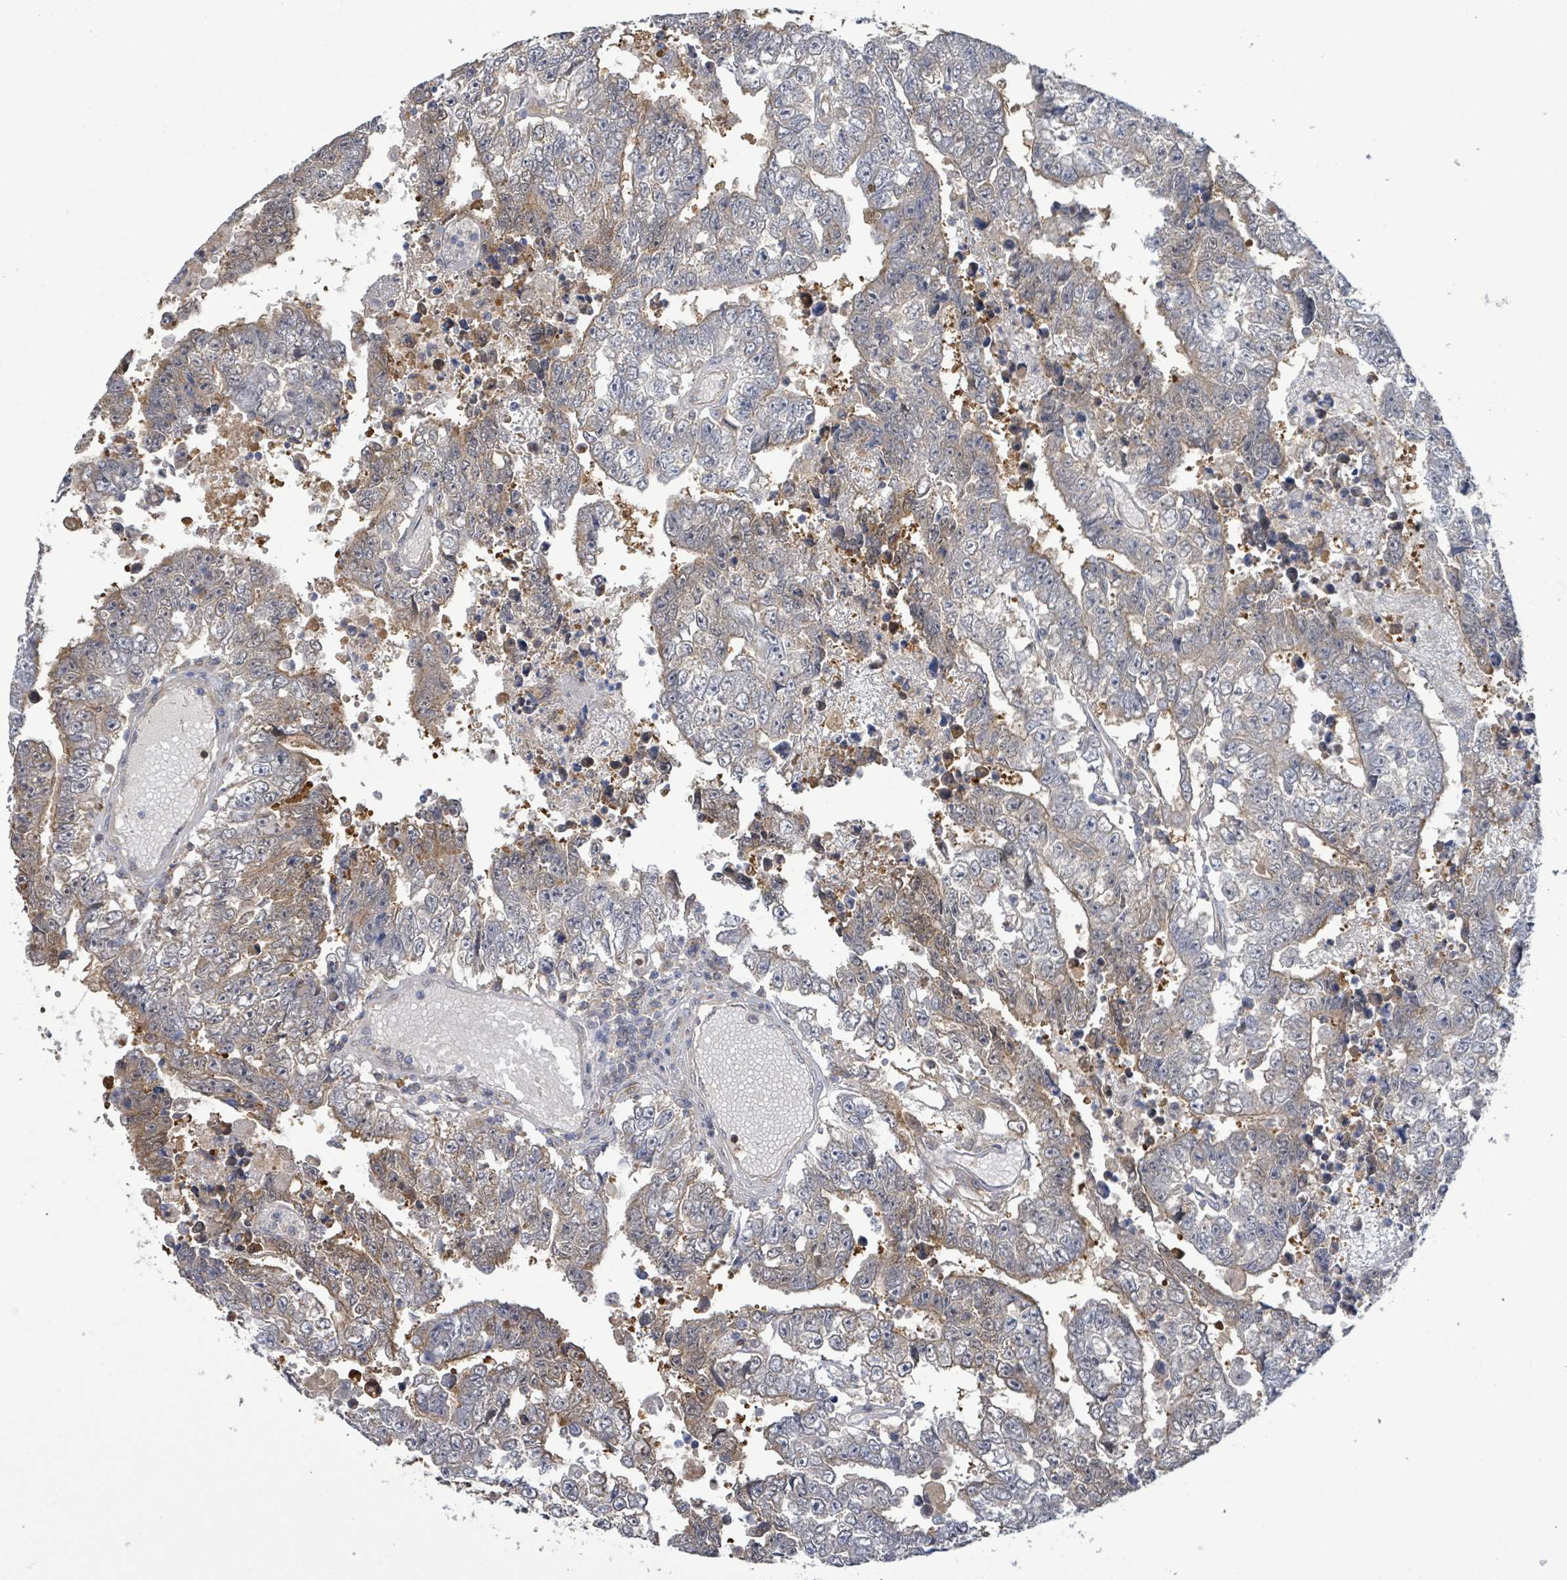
{"staining": {"intensity": "moderate", "quantity": "25%-75%", "location": "cytoplasmic/membranous"}, "tissue": "testis cancer", "cell_type": "Tumor cells", "image_type": "cancer", "snomed": [{"axis": "morphology", "description": "Carcinoma, Embryonal, NOS"}, {"axis": "topography", "description": "Testis"}], "caption": "Immunohistochemical staining of human testis embryonal carcinoma reveals medium levels of moderate cytoplasmic/membranous expression in about 25%-75% of tumor cells.", "gene": "PGAM1", "patient": {"sex": "male", "age": 25}}